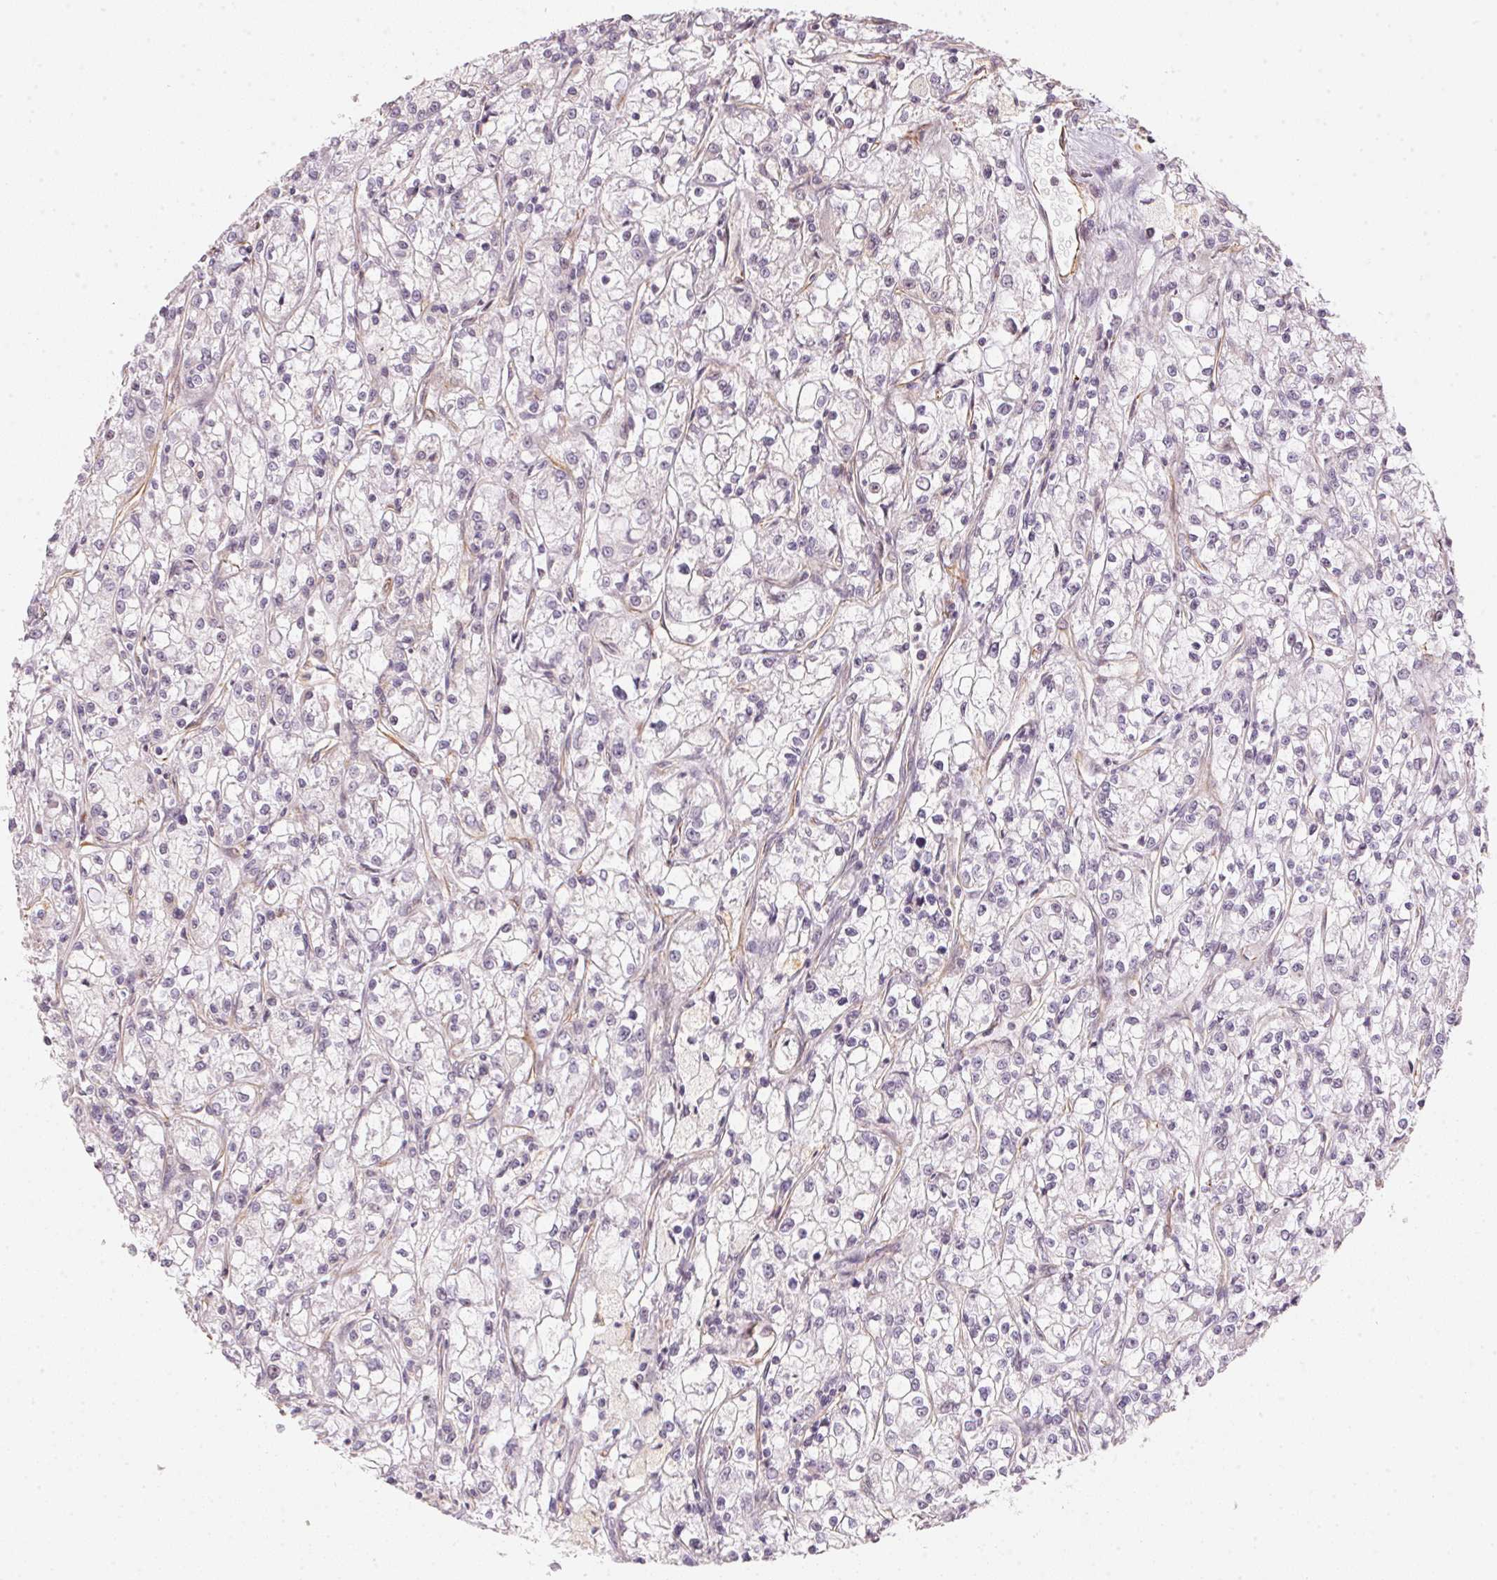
{"staining": {"intensity": "negative", "quantity": "none", "location": "none"}, "tissue": "renal cancer", "cell_type": "Tumor cells", "image_type": "cancer", "snomed": [{"axis": "morphology", "description": "Adenocarcinoma, NOS"}, {"axis": "topography", "description": "Kidney"}], "caption": "The IHC photomicrograph has no significant staining in tumor cells of renal cancer (adenocarcinoma) tissue.", "gene": "FOXR2", "patient": {"sex": "female", "age": 59}}